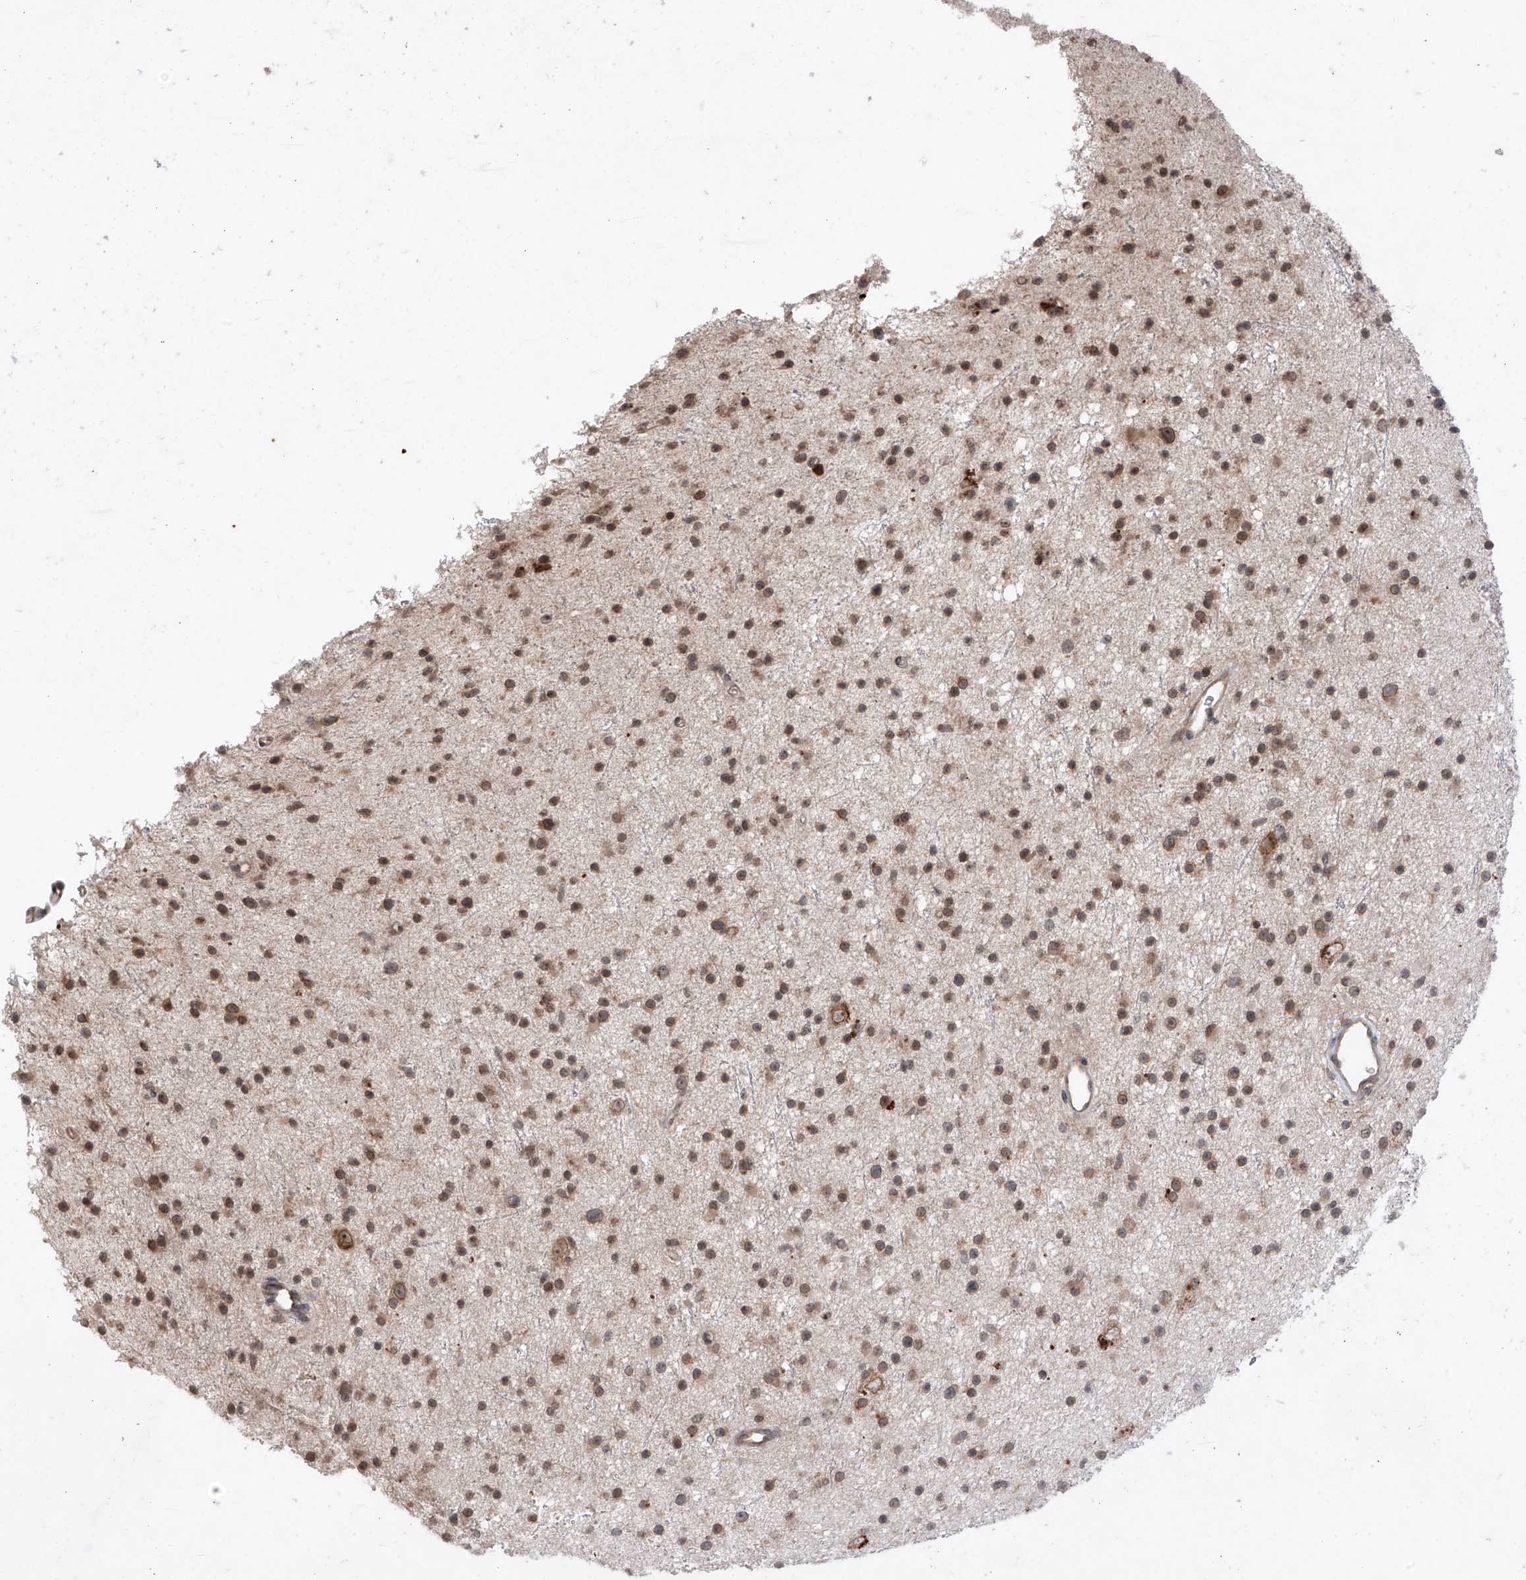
{"staining": {"intensity": "weak", "quantity": ">75%", "location": "cytoplasmic/membranous"}, "tissue": "glioma", "cell_type": "Tumor cells", "image_type": "cancer", "snomed": [{"axis": "morphology", "description": "Glioma, malignant, Low grade"}, {"axis": "topography", "description": "Cerebral cortex"}], "caption": "The micrograph displays a brown stain indicating the presence of a protein in the cytoplasmic/membranous of tumor cells in glioma.", "gene": "RPL34", "patient": {"sex": "female", "age": 39}}